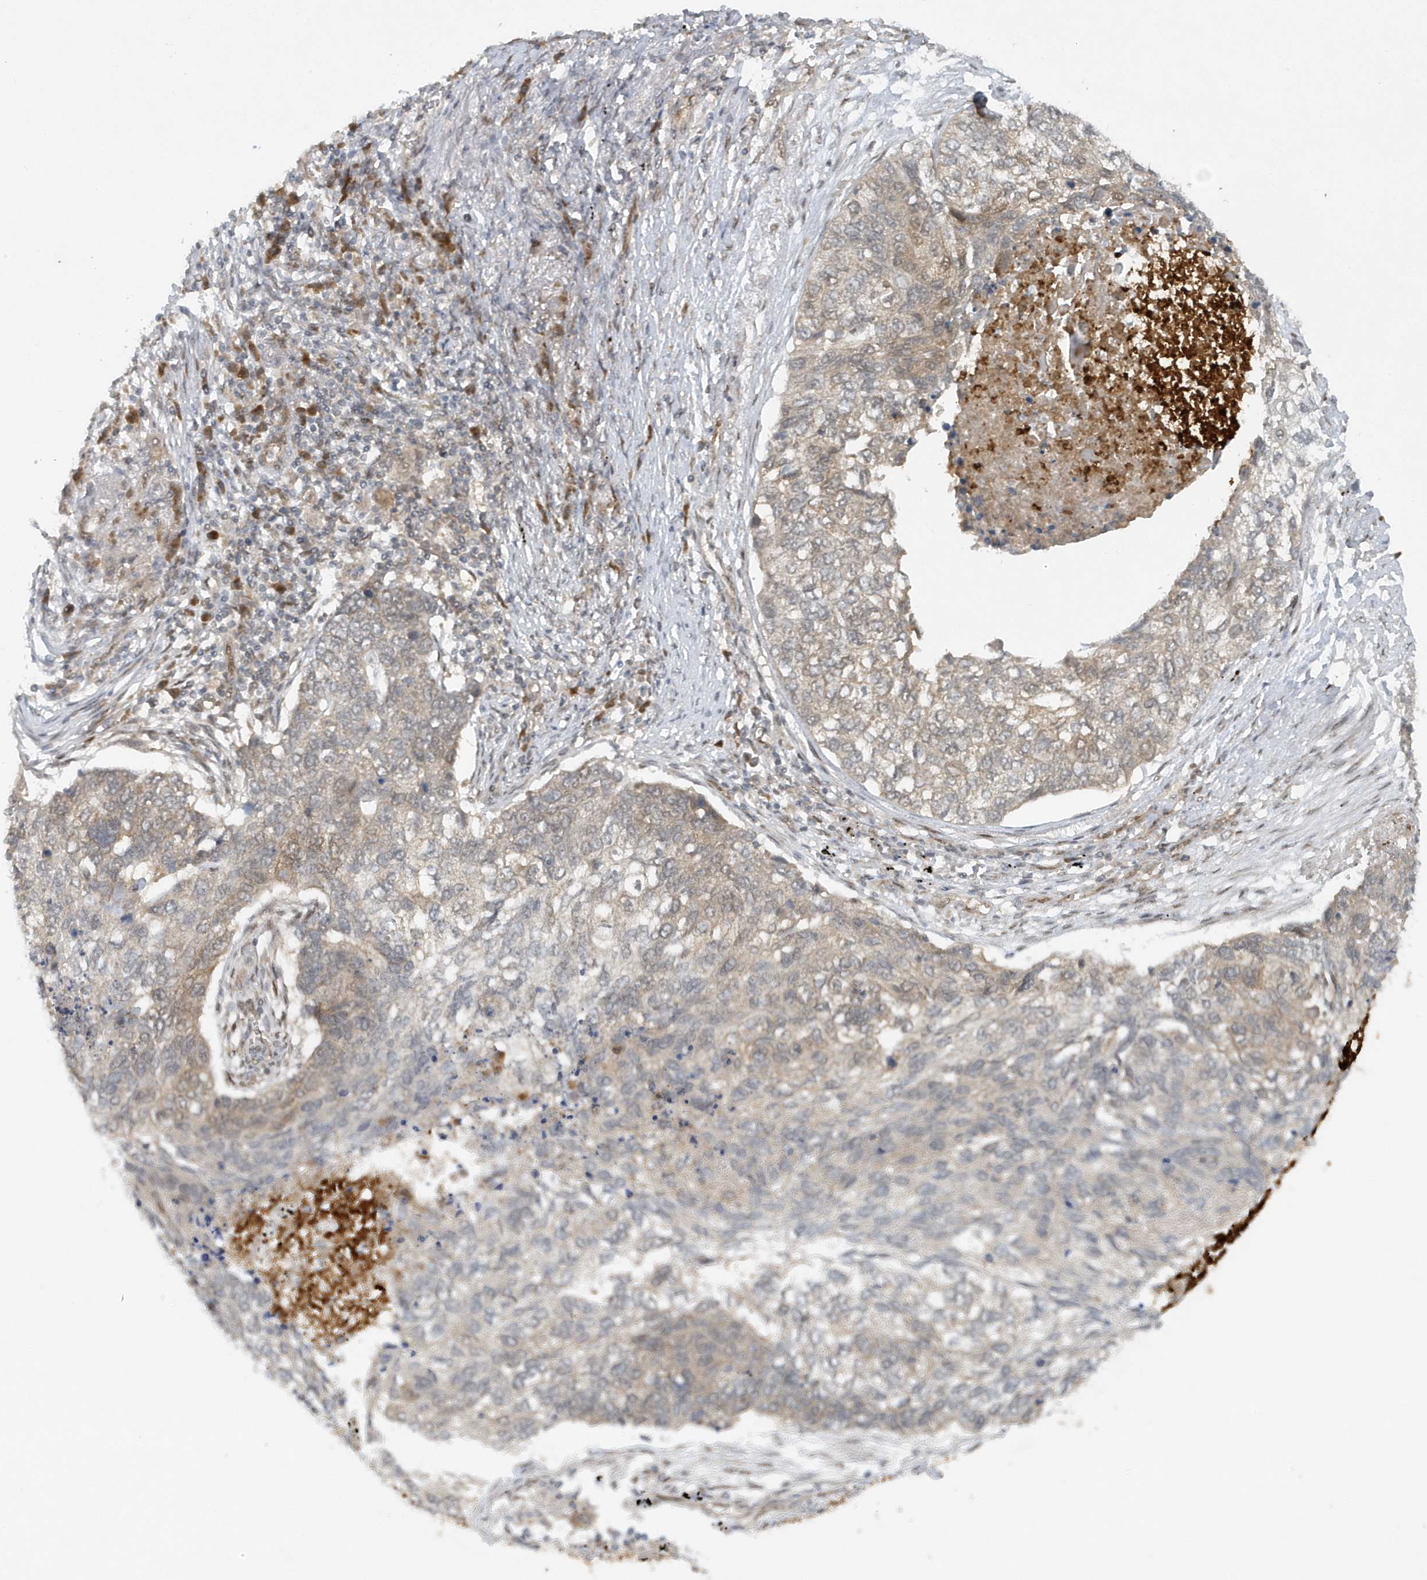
{"staining": {"intensity": "weak", "quantity": "<25%", "location": "cytoplasmic/membranous"}, "tissue": "lung cancer", "cell_type": "Tumor cells", "image_type": "cancer", "snomed": [{"axis": "morphology", "description": "Squamous cell carcinoma, NOS"}, {"axis": "topography", "description": "Lung"}], "caption": "Immunohistochemical staining of human lung squamous cell carcinoma displays no significant expression in tumor cells. (DAB (3,3'-diaminobenzidine) IHC with hematoxylin counter stain).", "gene": "ATG4A", "patient": {"sex": "female", "age": 63}}